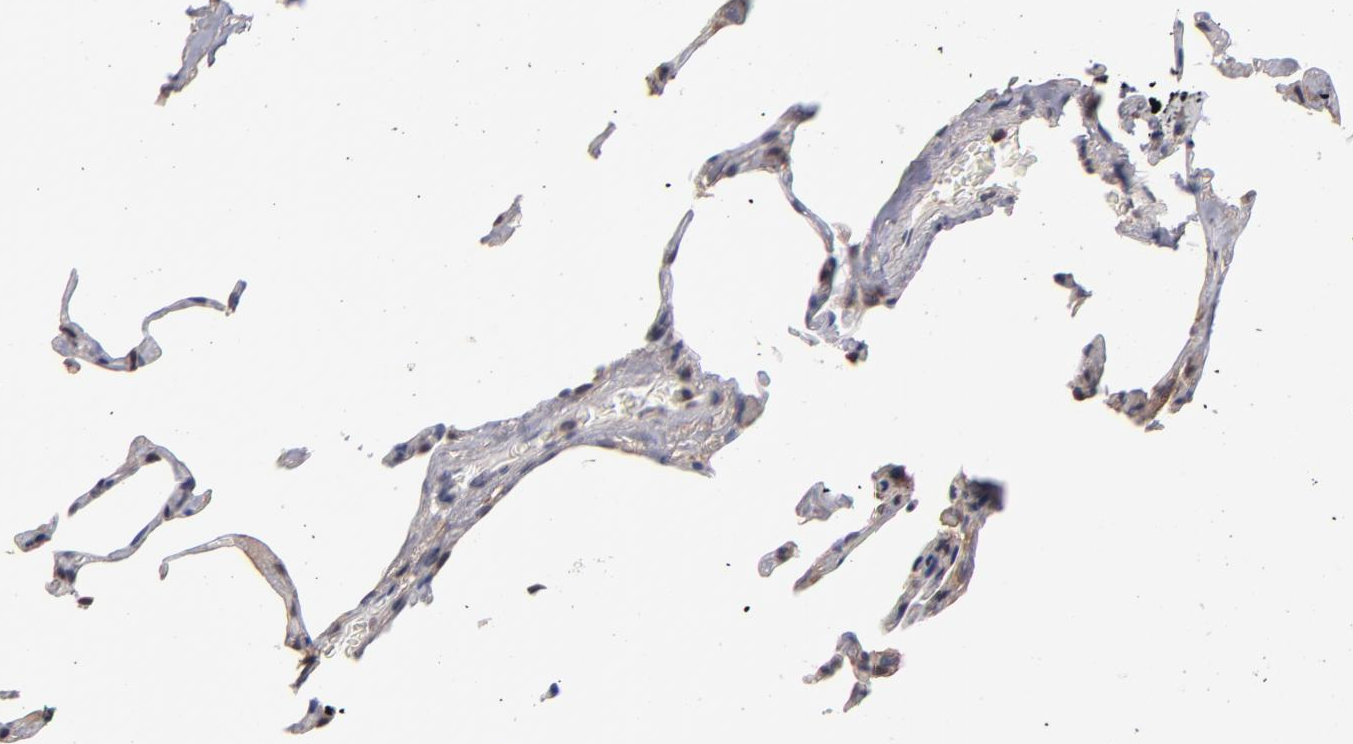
{"staining": {"intensity": "weak", "quantity": "<25%", "location": "cytoplasmic/membranous,nuclear"}, "tissue": "lung", "cell_type": "Alveolar cells", "image_type": "normal", "snomed": [{"axis": "morphology", "description": "Normal tissue, NOS"}, {"axis": "topography", "description": "Lung"}], "caption": "Immunohistochemistry image of benign lung: human lung stained with DAB (3,3'-diaminobenzidine) shows no significant protein staining in alveolar cells.", "gene": "PSMD10", "patient": {"sex": "female", "age": 75}}